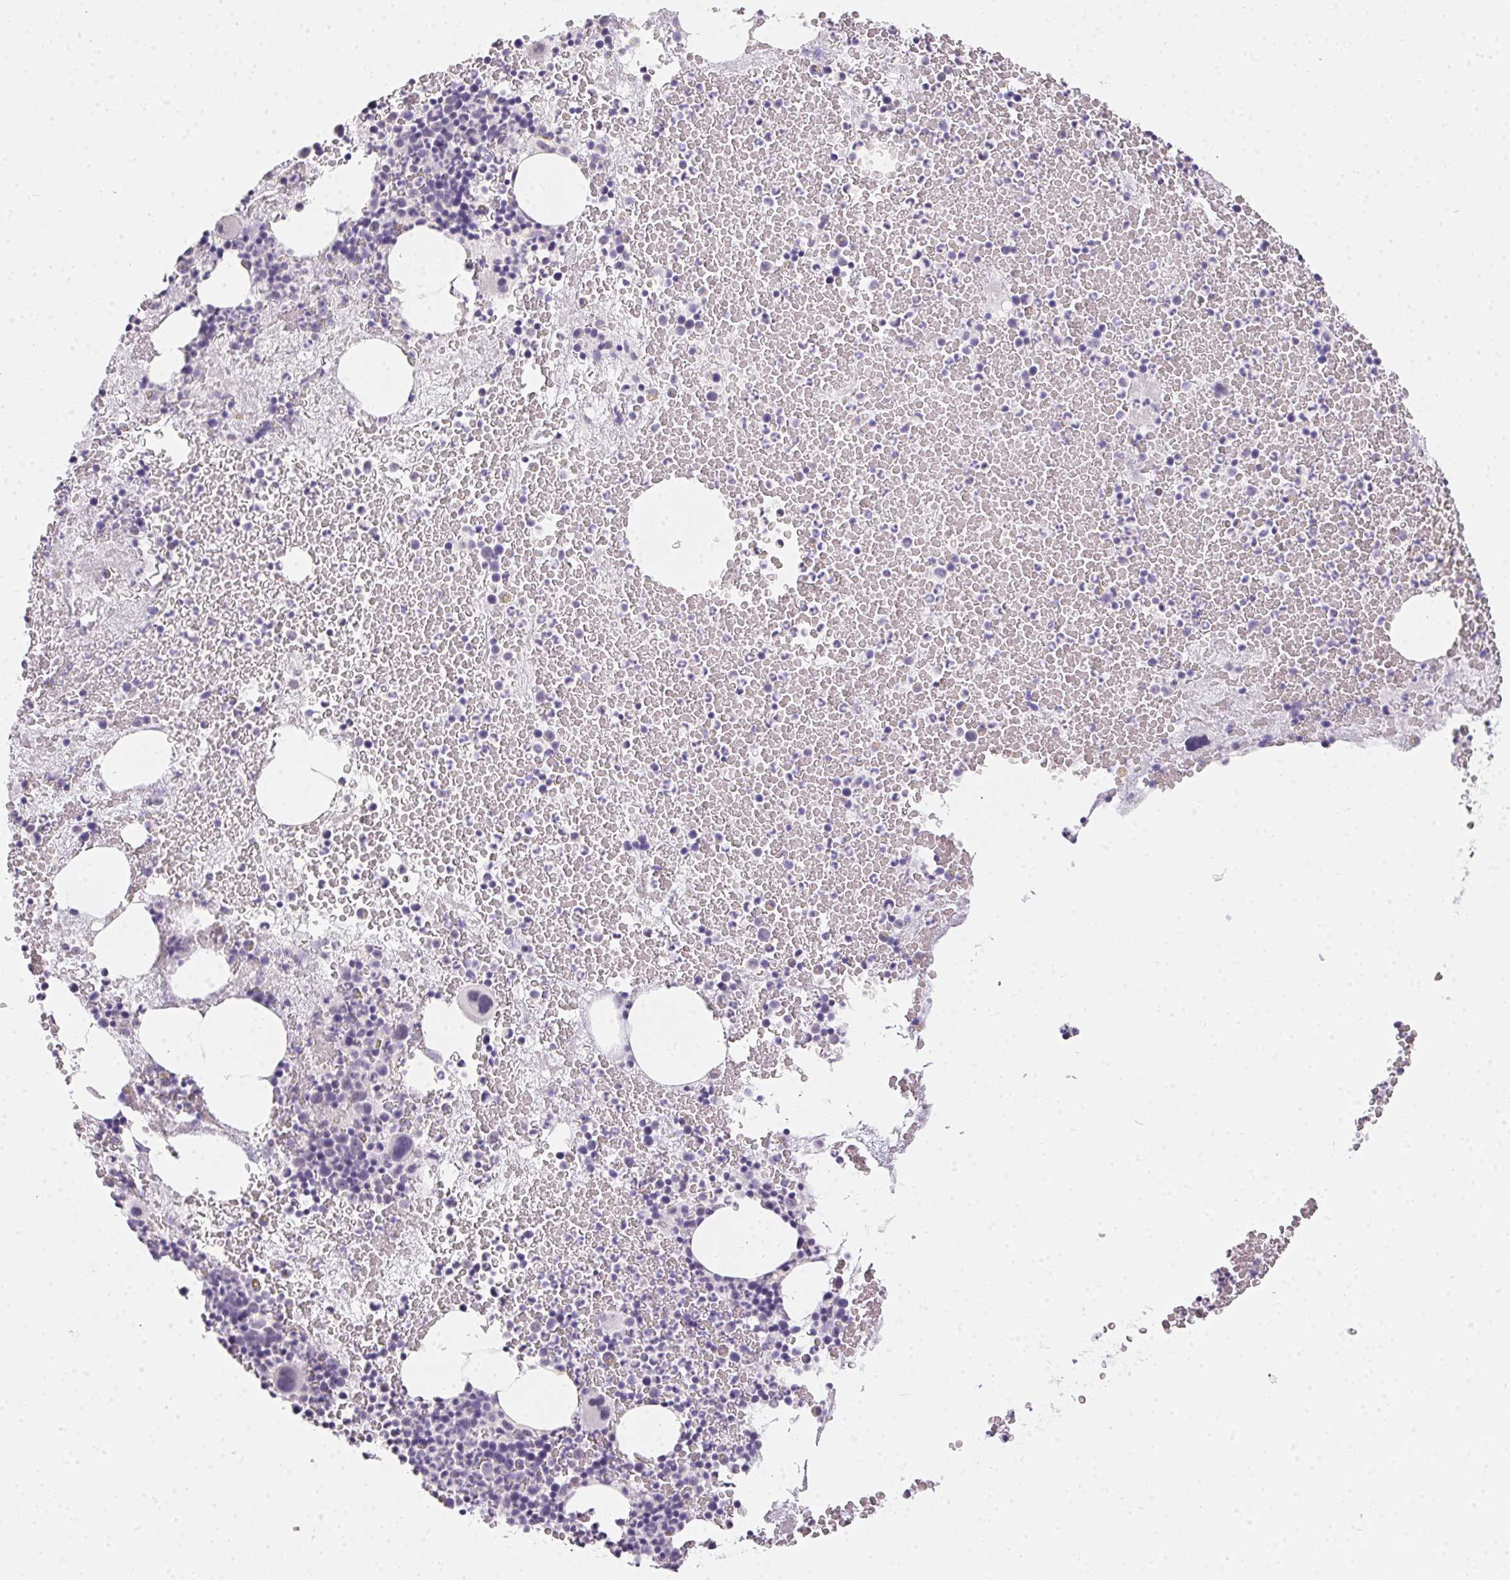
{"staining": {"intensity": "weak", "quantity": "<25%", "location": "cytoplasmic/membranous"}, "tissue": "bone marrow", "cell_type": "Hematopoietic cells", "image_type": "normal", "snomed": [{"axis": "morphology", "description": "Normal tissue, NOS"}, {"axis": "topography", "description": "Bone marrow"}], "caption": "Immunohistochemistry image of unremarkable bone marrow: bone marrow stained with DAB demonstrates no significant protein positivity in hematopoietic cells. The staining was performed using DAB (3,3'-diaminobenzidine) to visualize the protein expression in brown, while the nuclei were stained in blue with hematoxylin (Magnification: 20x).", "gene": "MORC1", "patient": {"sex": "male", "age": 44}}